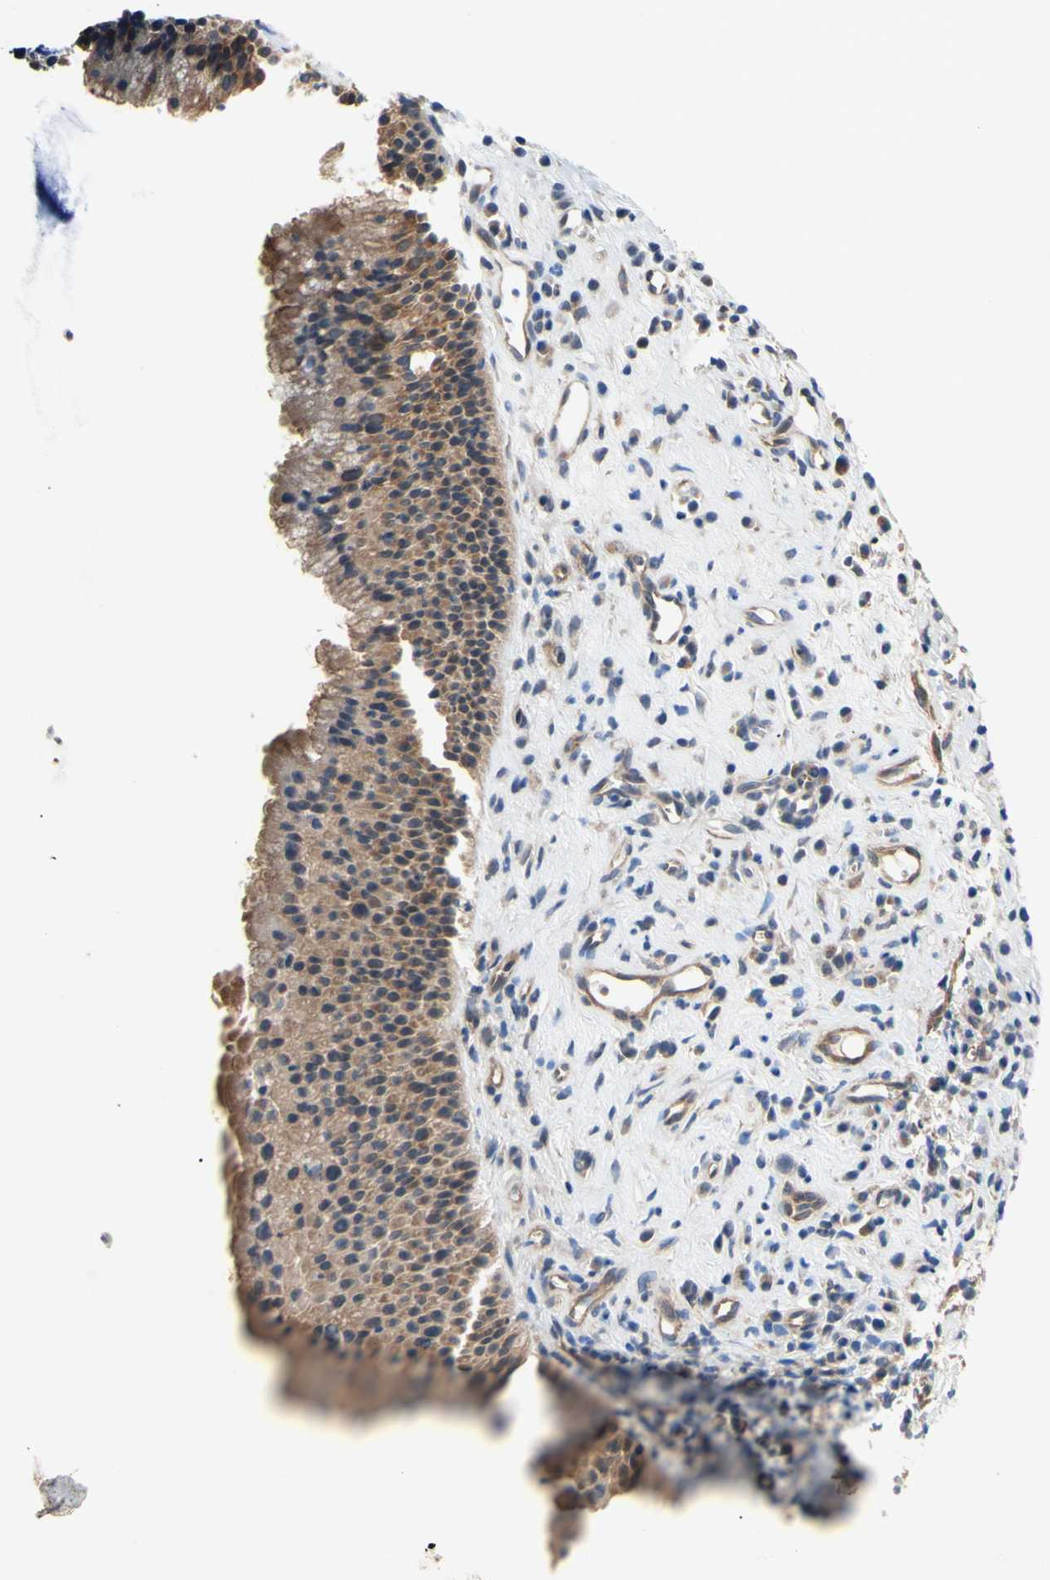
{"staining": {"intensity": "moderate", "quantity": ">75%", "location": "cytoplasmic/membranous"}, "tissue": "nasopharynx", "cell_type": "Respiratory epithelial cells", "image_type": "normal", "snomed": [{"axis": "morphology", "description": "Normal tissue, NOS"}, {"axis": "topography", "description": "Nasopharynx"}], "caption": "Benign nasopharynx reveals moderate cytoplasmic/membranous staining in about >75% of respiratory epithelial cells, visualized by immunohistochemistry. The staining was performed using DAB, with brown indicating positive protein expression. Nuclei are stained blue with hematoxylin.", "gene": "DYNLRB1", "patient": {"sex": "female", "age": 51}}